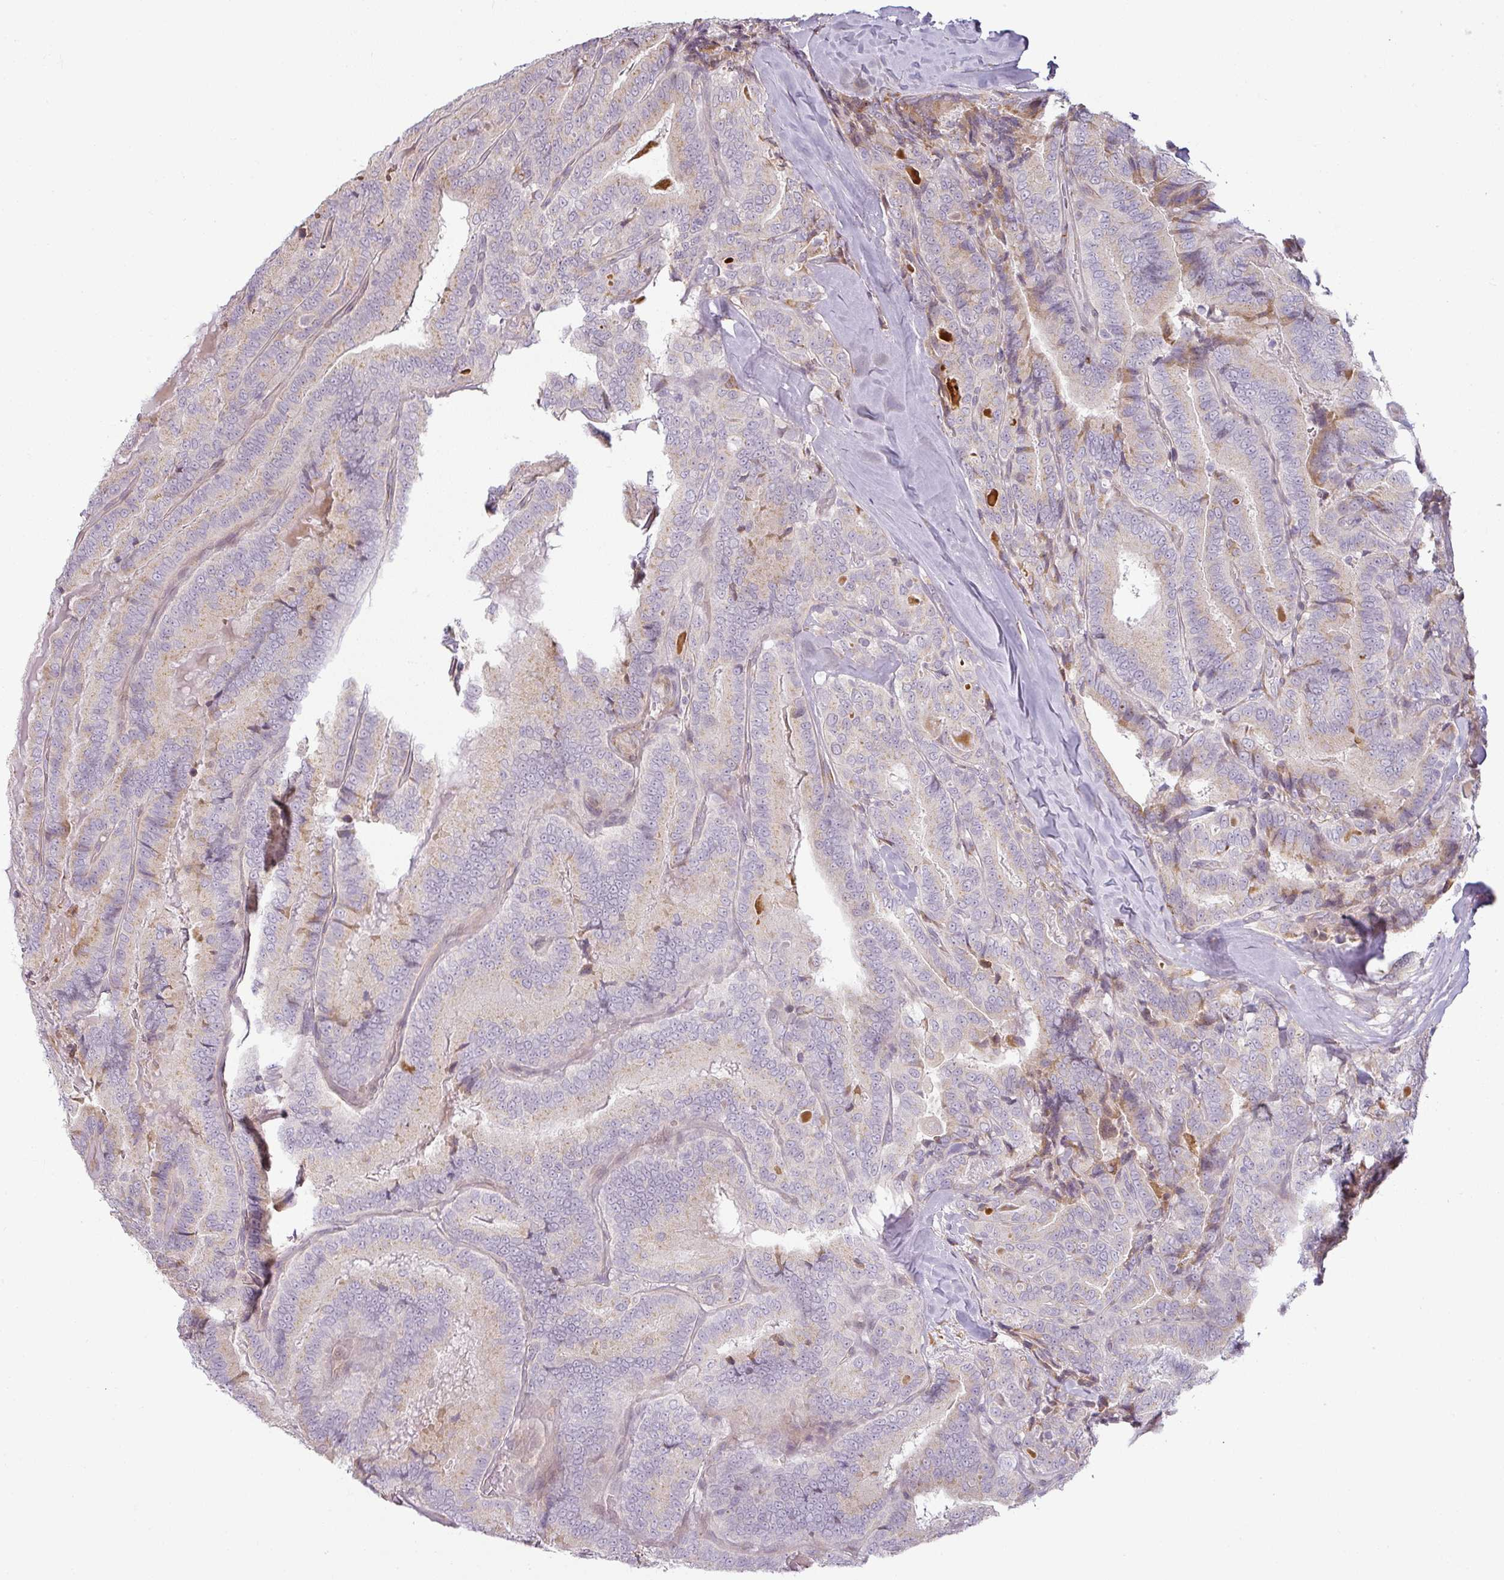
{"staining": {"intensity": "moderate", "quantity": "<25%", "location": "cytoplasmic/membranous"}, "tissue": "thyroid cancer", "cell_type": "Tumor cells", "image_type": "cancer", "snomed": [{"axis": "morphology", "description": "Papillary adenocarcinoma, NOS"}, {"axis": "topography", "description": "Thyroid gland"}], "caption": "Immunohistochemical staining of human thyroid cancer (papillary adenocarcinoma) exhibits low levels of moderate cytoplasmic/membranous expression in about <25% of tumor cells.", "gene": "CCDC144A", "patient": {"sex": "male", "age": 61}}